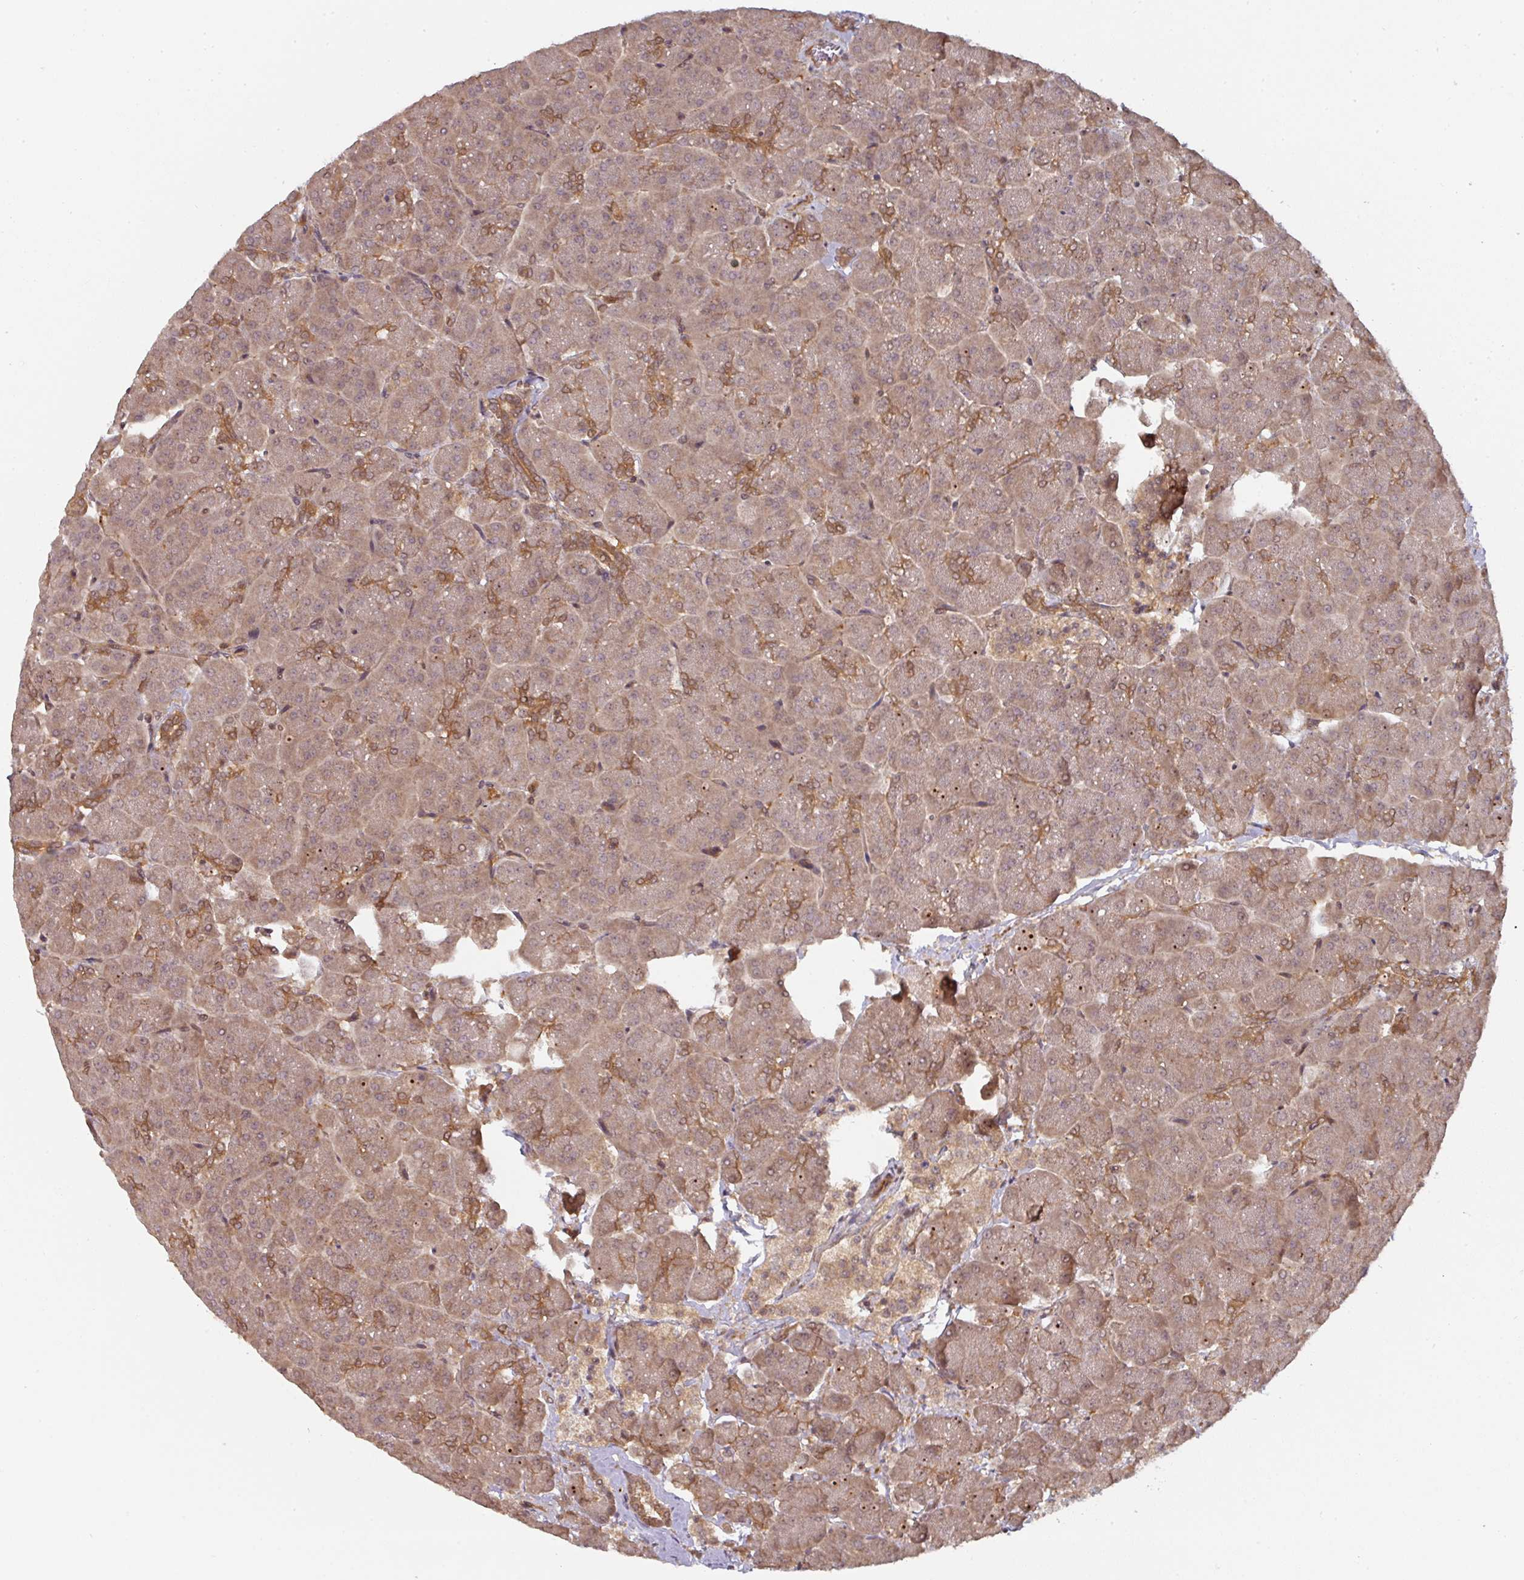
{"staining": {"intensity": "moderate", "quantity": ">75%", "location": "cytoplasmic/membranous"}, "tissue": "pancreas", "cell_type": "Exocrine glandular cells", "image_type": "normal", "snomed": [{"axis": "morphology", "description": "Normal tissue, NOS"}, {"axis": "topography", "description": "Pancreas"}, {"axis": "topography", "description": "Peripheral nerve tissue"}], "caption": "Pancreas stained with DAB (3,3'-diaminobenzidine) immunohistochemistry displays medium levels of moderate cytoplasmic/membranous expression in about >75% of exocrine glandular cells.", "gene": "EIF4EBP2", "patient": {"sex": "male", "age": 54}}